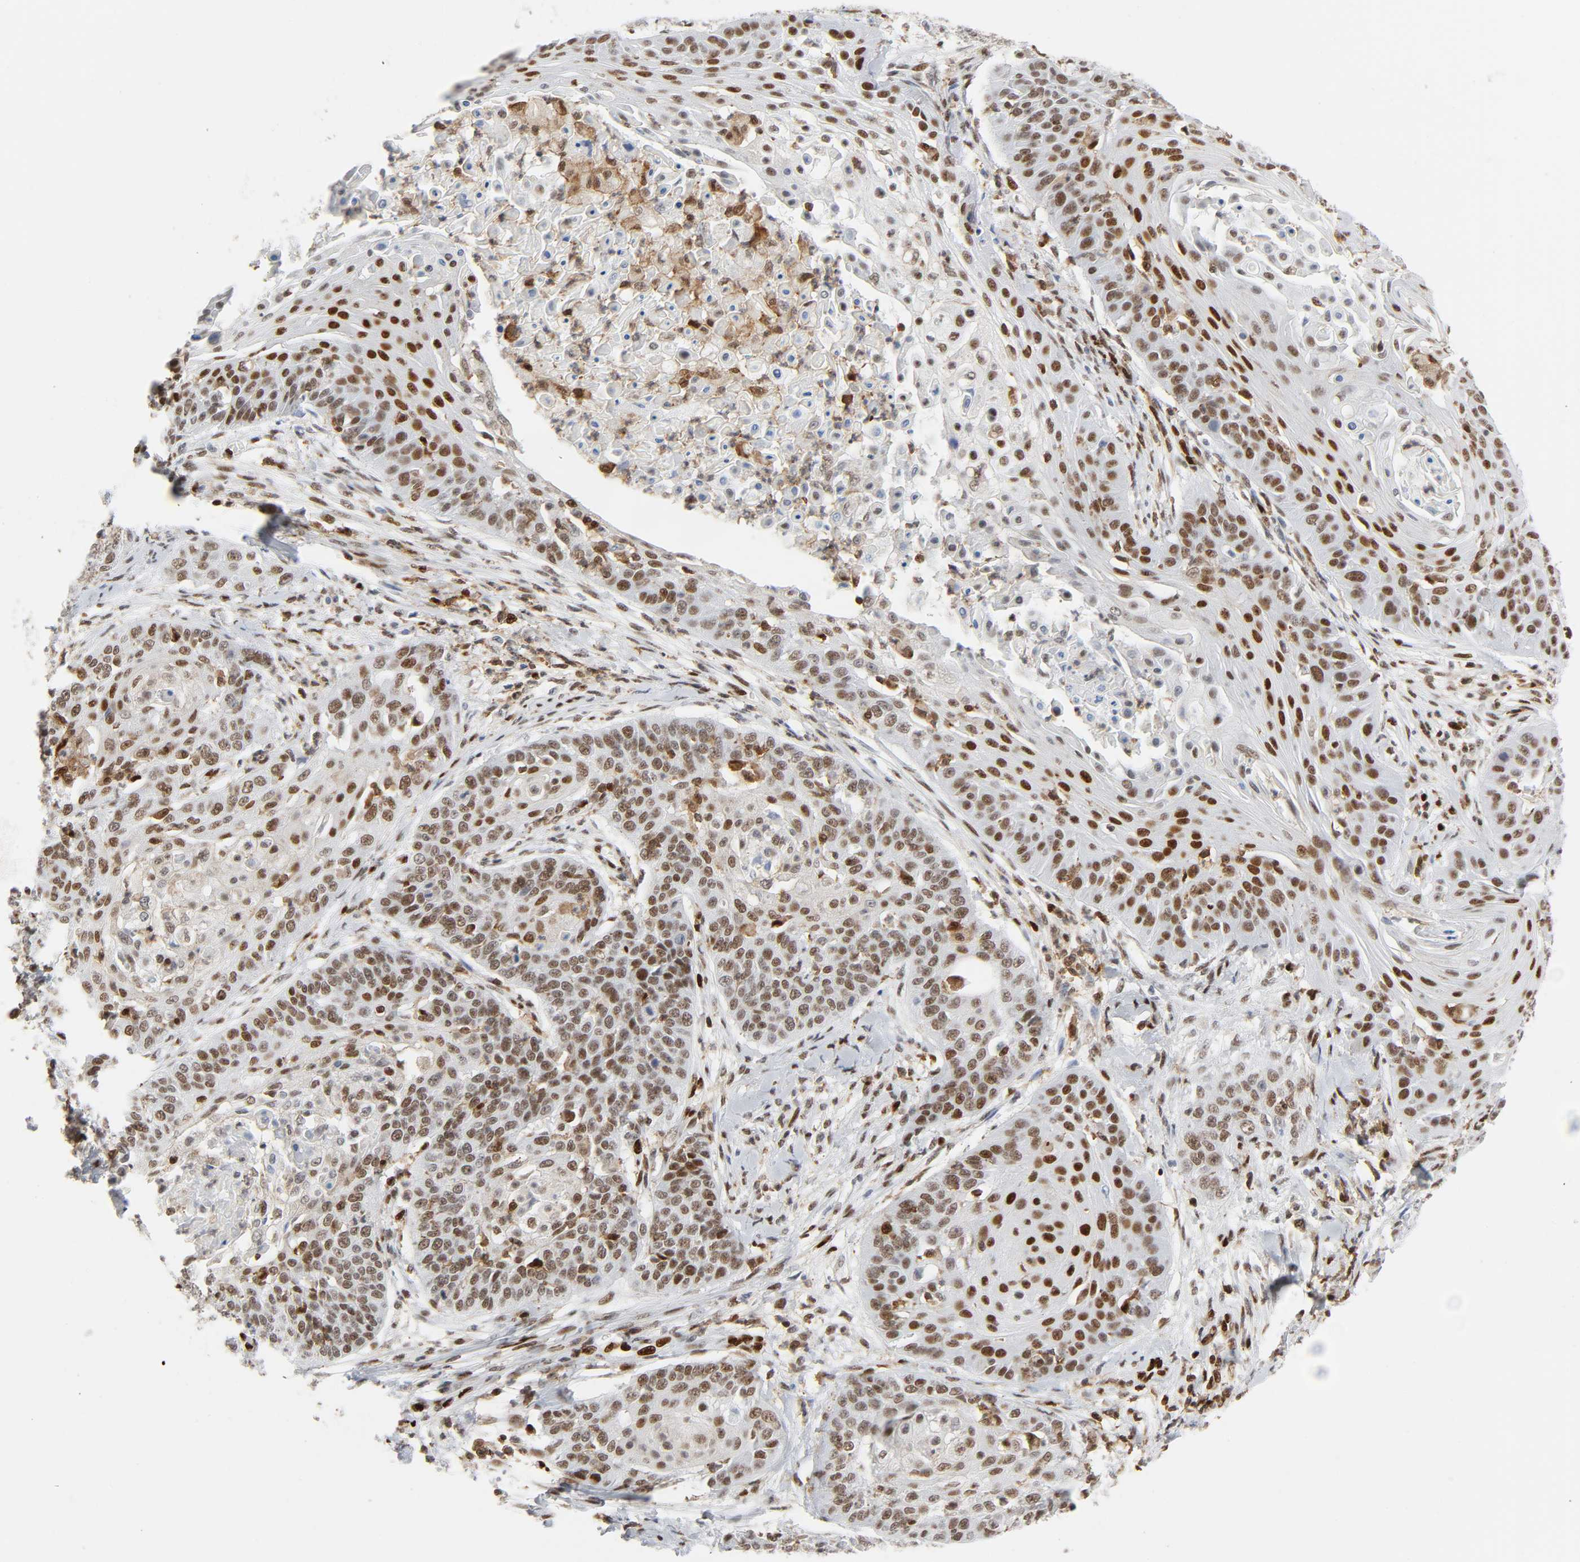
{"staining": {"intensity": "moderate", "quantity": ">75%", "location": "nuclear"}, "tissue": "cervical cancer", "cell_type": "Tumor cells", "image_type": "cancer", "snomed": [{"axis": "morphology", "description": "Squamous cell carcinoma, NOS"}, {"axis": "topography", "description": "Cervix"}], "caption": "IHC (DAB) staining of cervical cancer (squamous cell carcinoma) reveals moderate nuclear protein expression in approximately >75% of tumor cells.", "gene": "WAS", "patient": {"sex": "female", "age": 64}}